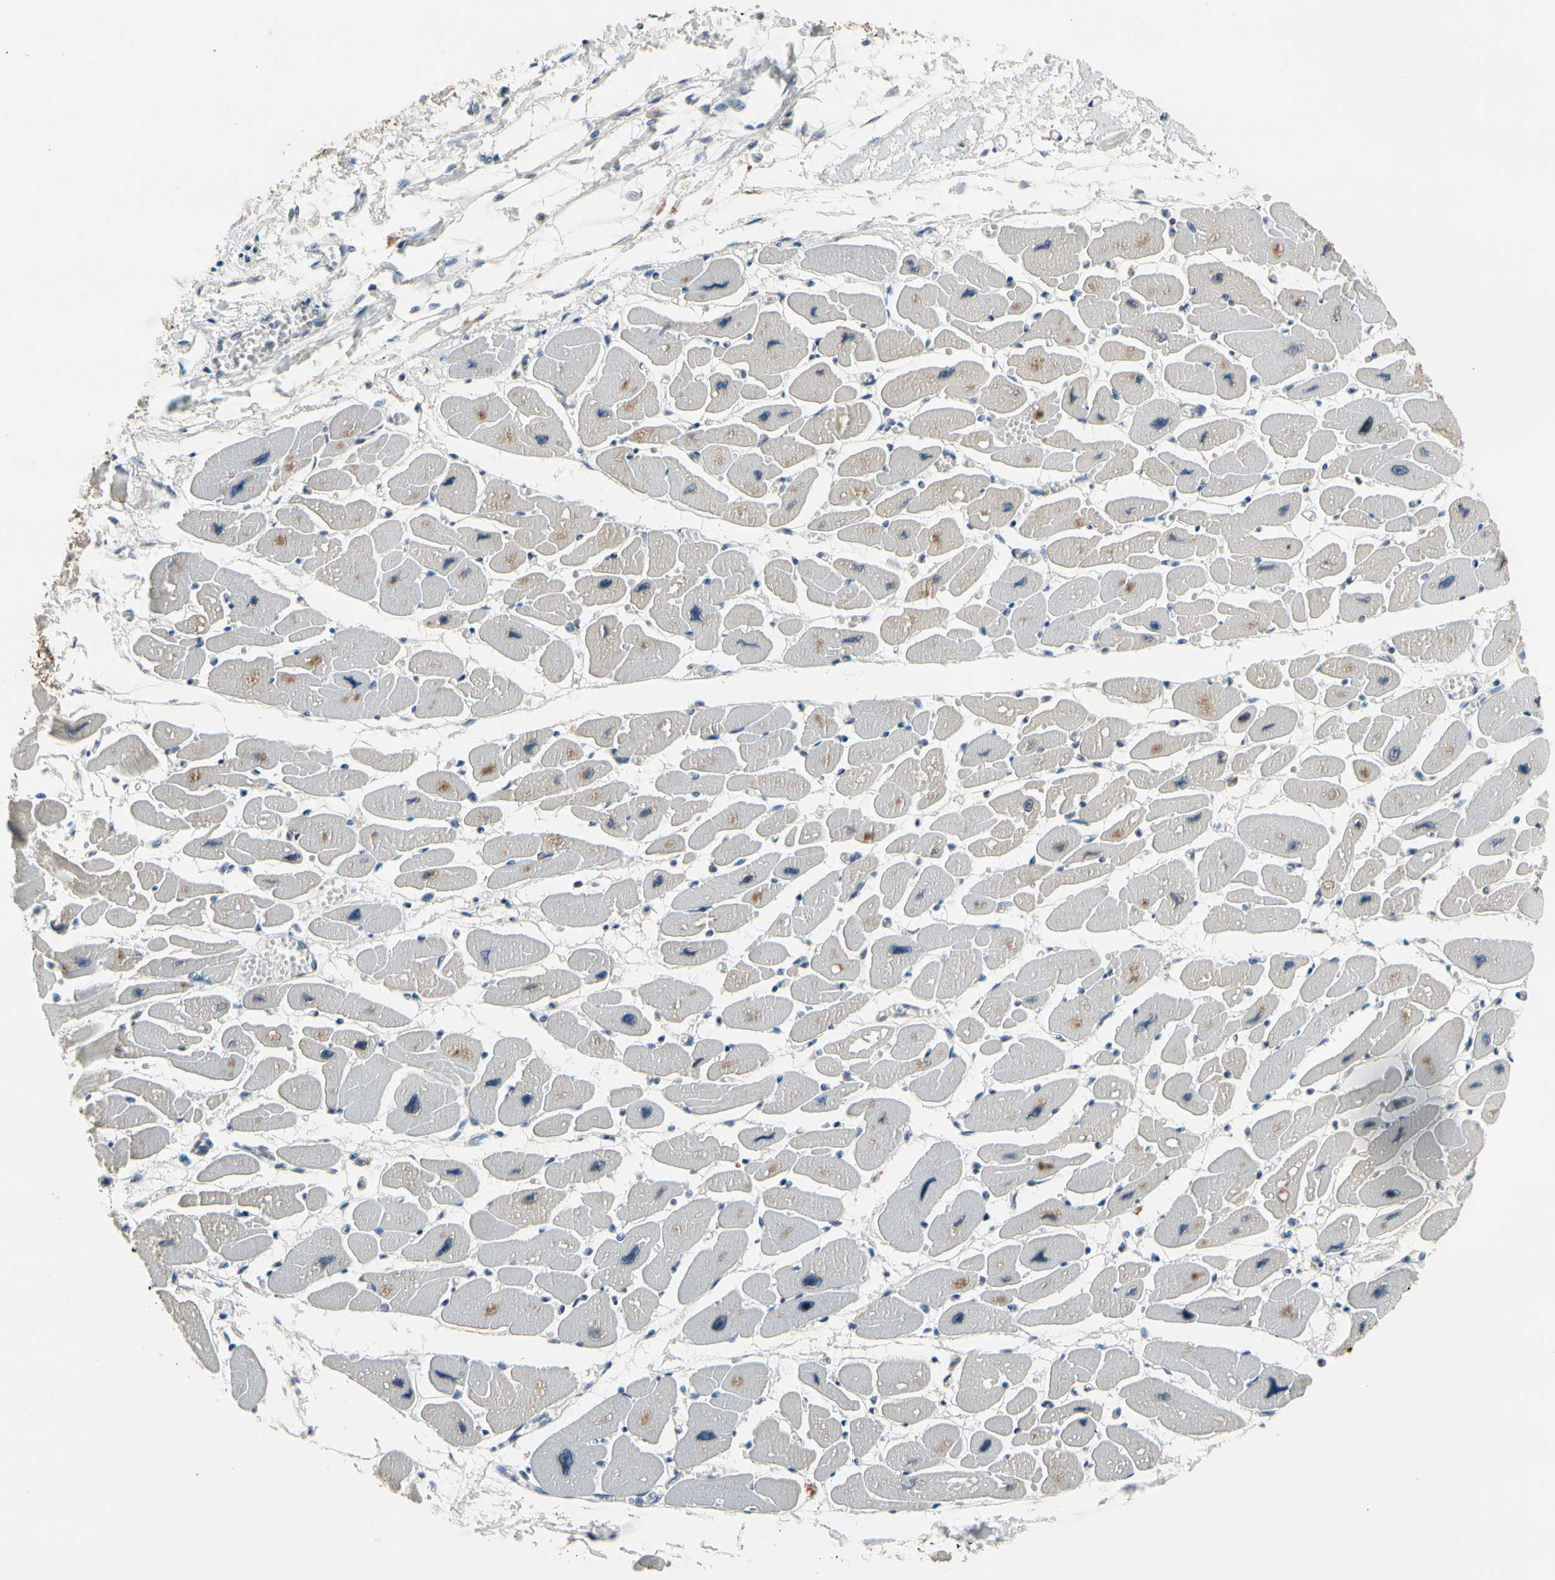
{"staining": {"intensity": "moderate", "quantity": "<25%", "location": "cytoplasmic/membranous"}, "tissue": "heart muscle", "cell_type": "Cardiomyocytes", "image_type": "normal", "snomed": [{"axis": "morphology", "description": "Normal tissue, NOS"}, {"axis": "topography", "description": "Heart"}], "caption": "A high-resolution image shows IHC staining of unremarkable heart muscle, which reveals moderate cytoplasmic/membranous positivity in about <25% of cardiomyocytes.", "gene": "PIP5K1B", "patient": {"sex": "female", "age": 54}}